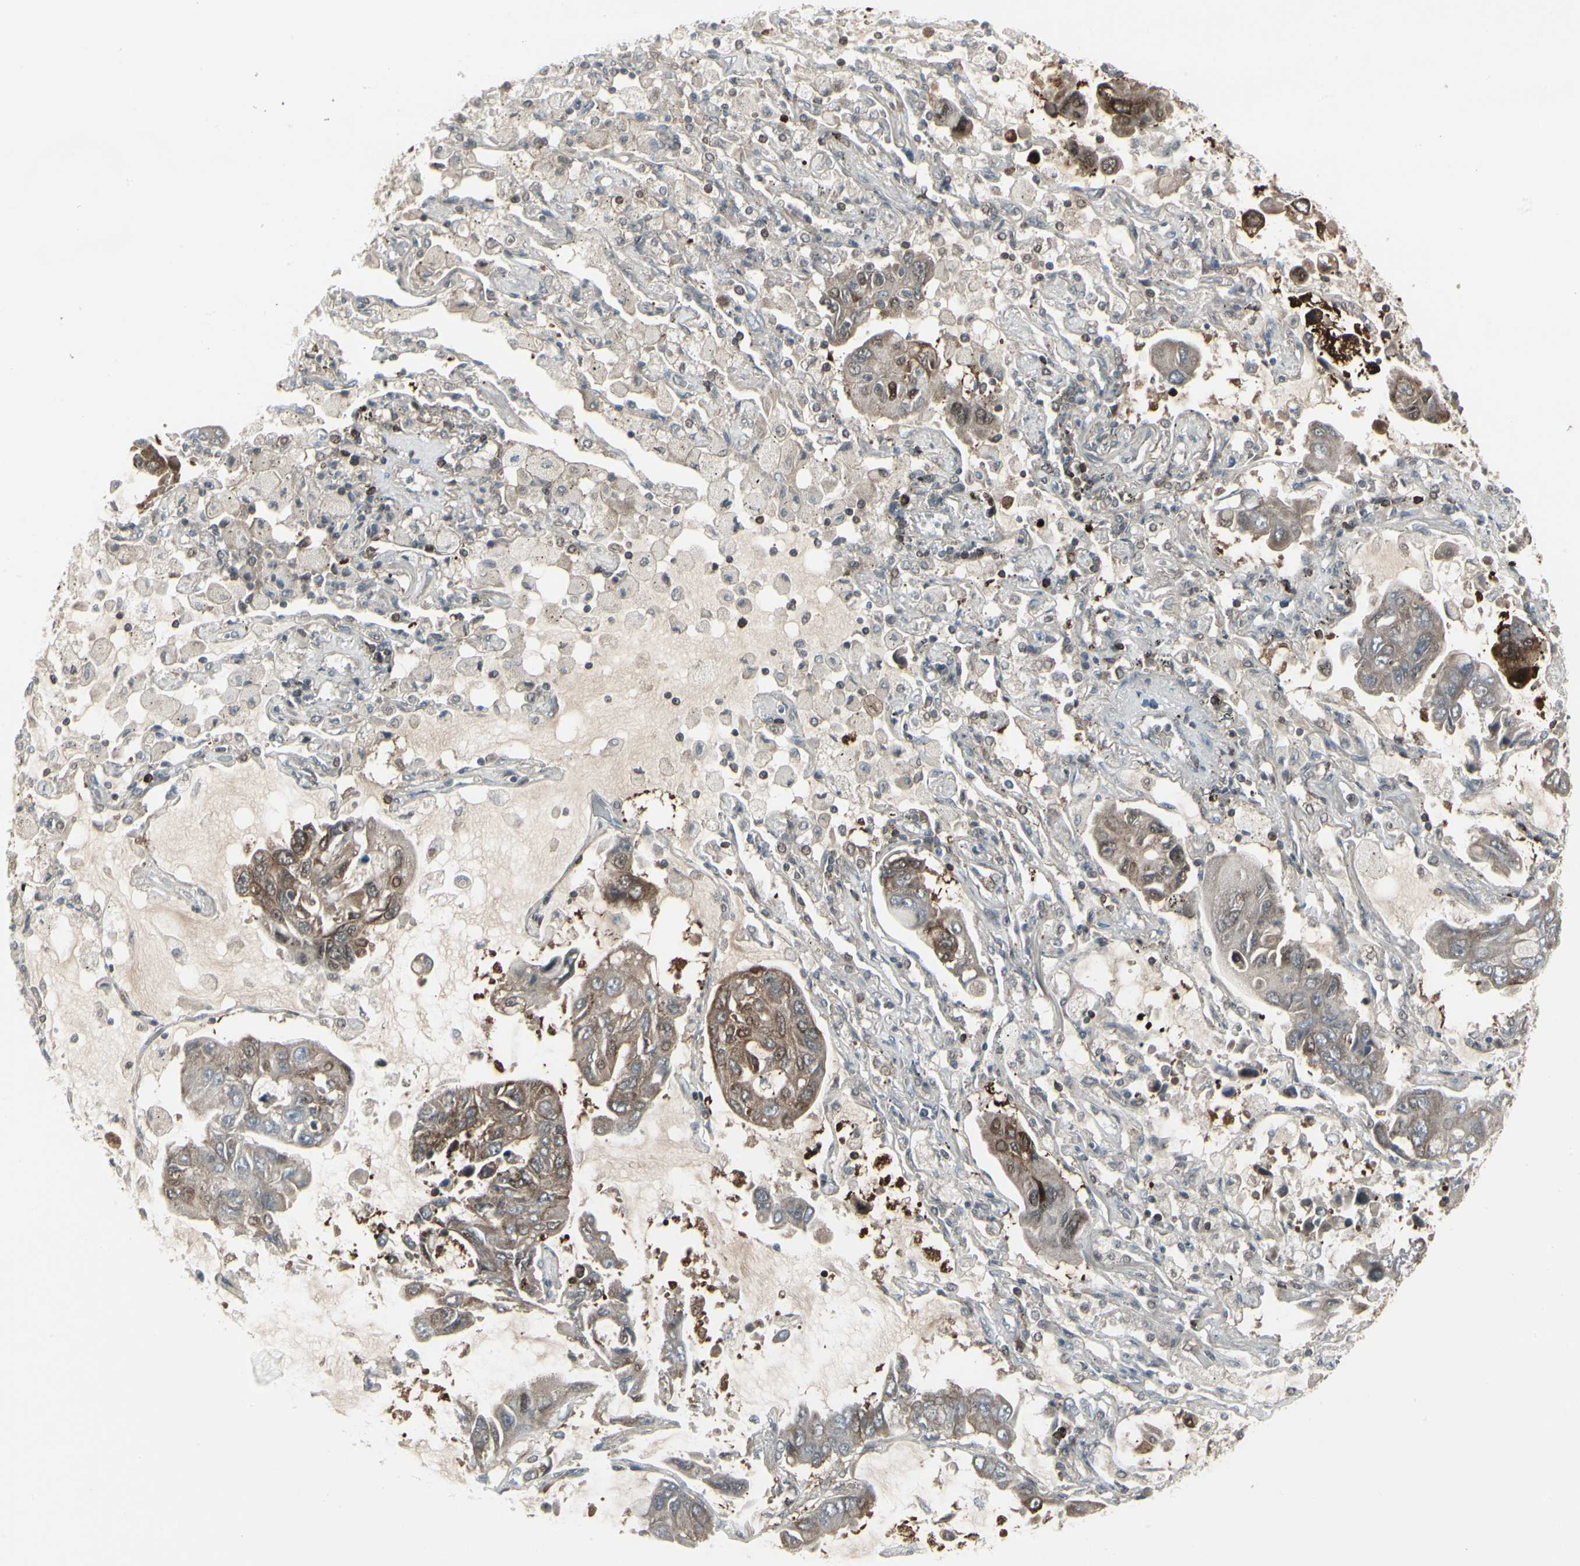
{"staining": {"intensity": "moderate", "quantity": ">75%", "location": "cytoplasmic/membranous"}, "tissue": "lung cancer", "cell_type": "Tumor cells", "image_type": "cancer", "snomed": [{"axis": "morphology", "description": "Adenocarcinoma, NOS"}, {"axis": "topography", "description": "Lung"}], "caption": "Immunohistochemical staining of human lung cancer (adenocarcinoma) demonstrates medium levels of moderate cytoplasmic/membranous staining in about >75% of tumor cells. (brown staining indicates protein expression, while blue staining denotes nuclei).", "gene": "IGFBP6", "patient": {"sex": "male", "age": 64}}